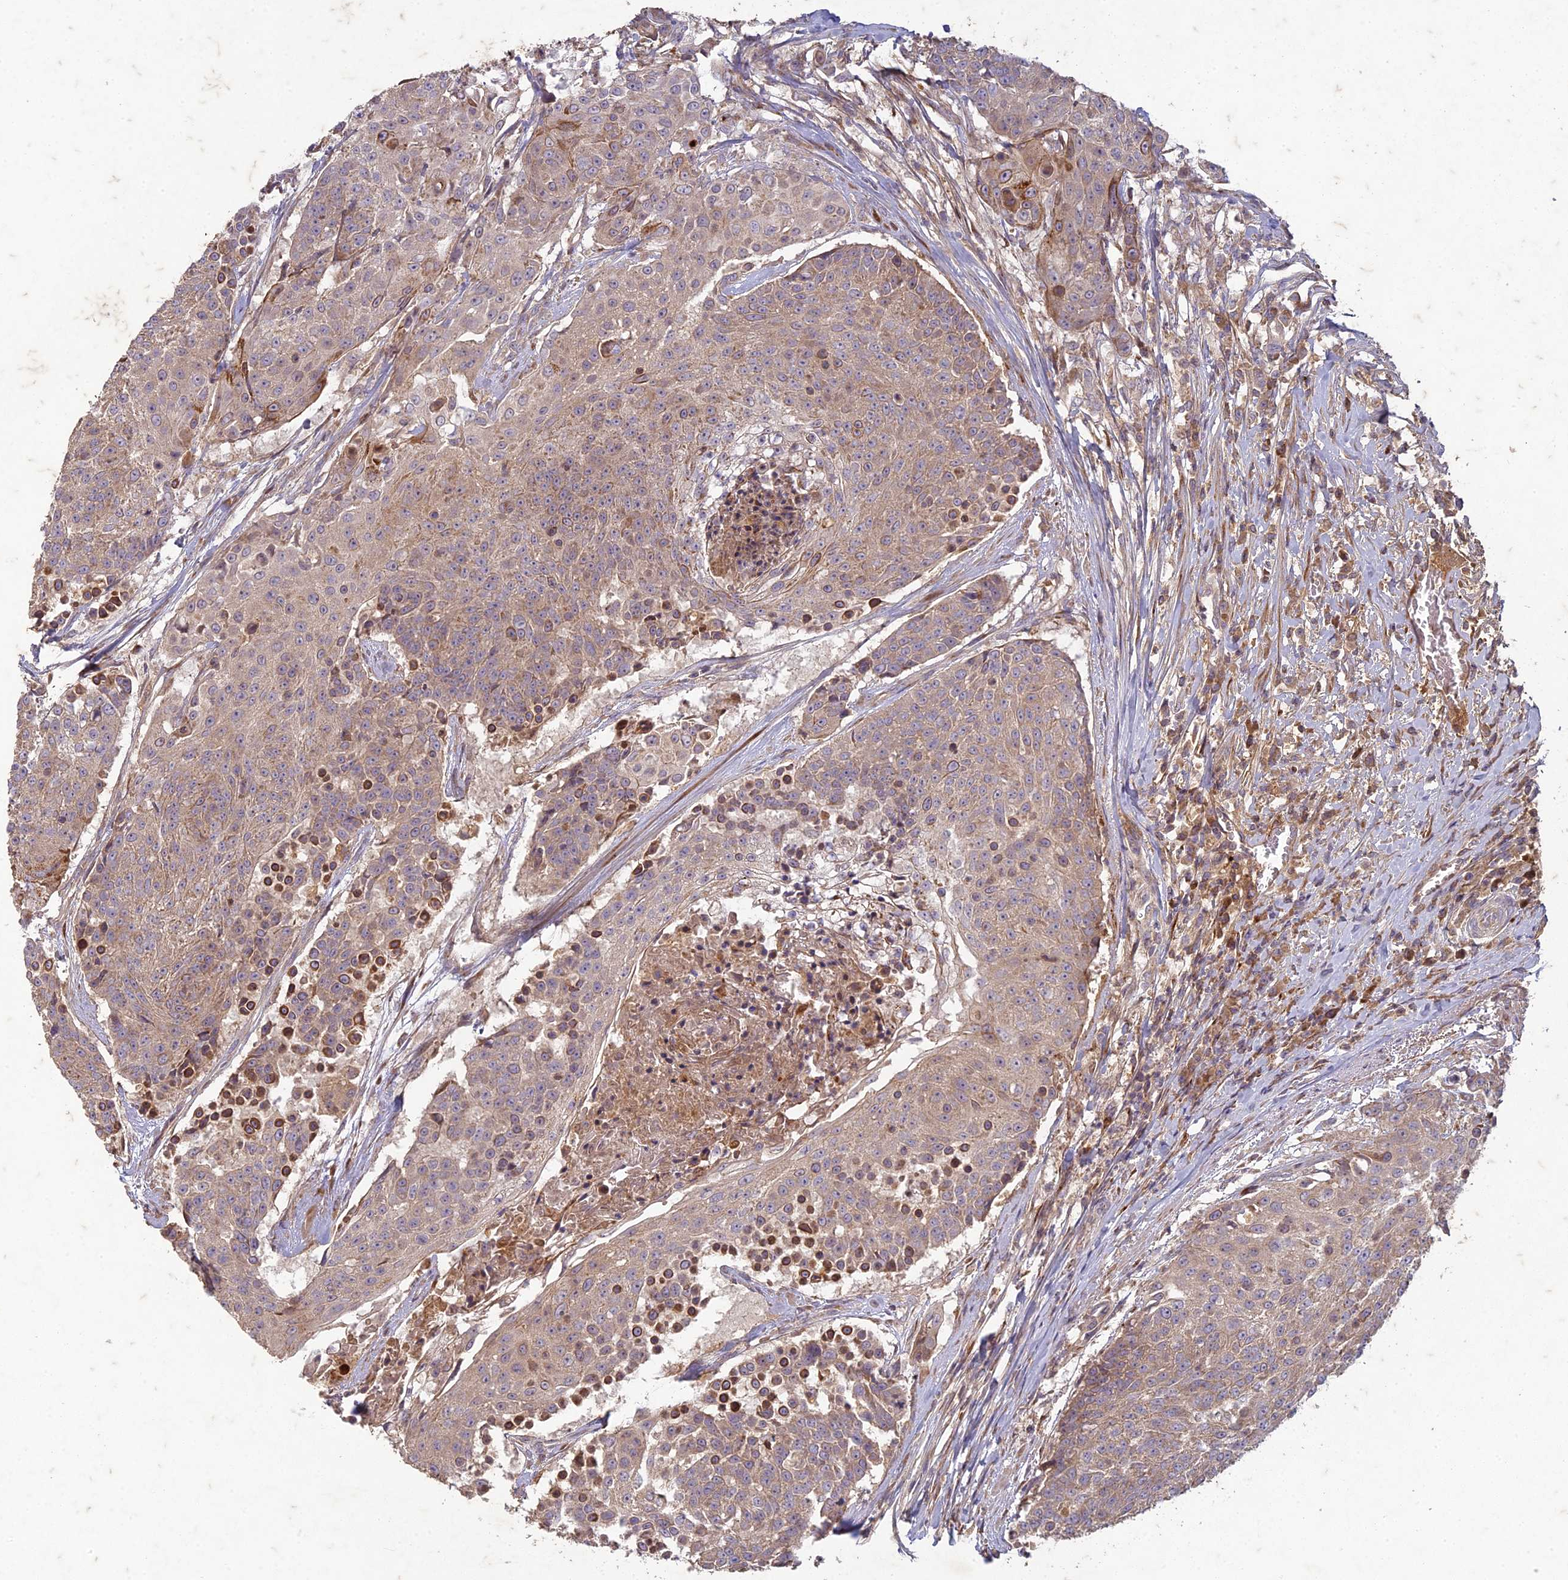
{"staining": {"intensity": "weak", "quantity": ">75%", "location": "cytoplasmic/membranous"}, "tissue": "urothelial cancer", "cell_type": "Tumor cells", "image_type": "cancer", "snomed": [{"axis": "morphology", "description": "Urothelial carcinoma, High grade"}, {"axis": "topography", "description": "Urinary bladder"}], "caption": "Tumor cells display low levels of weak cytoplasmic/membranous expression in about >75% of cells in human urothelial cancer.", "gene": "TCF25", "patient": {"sex": "female", "age": 63}}